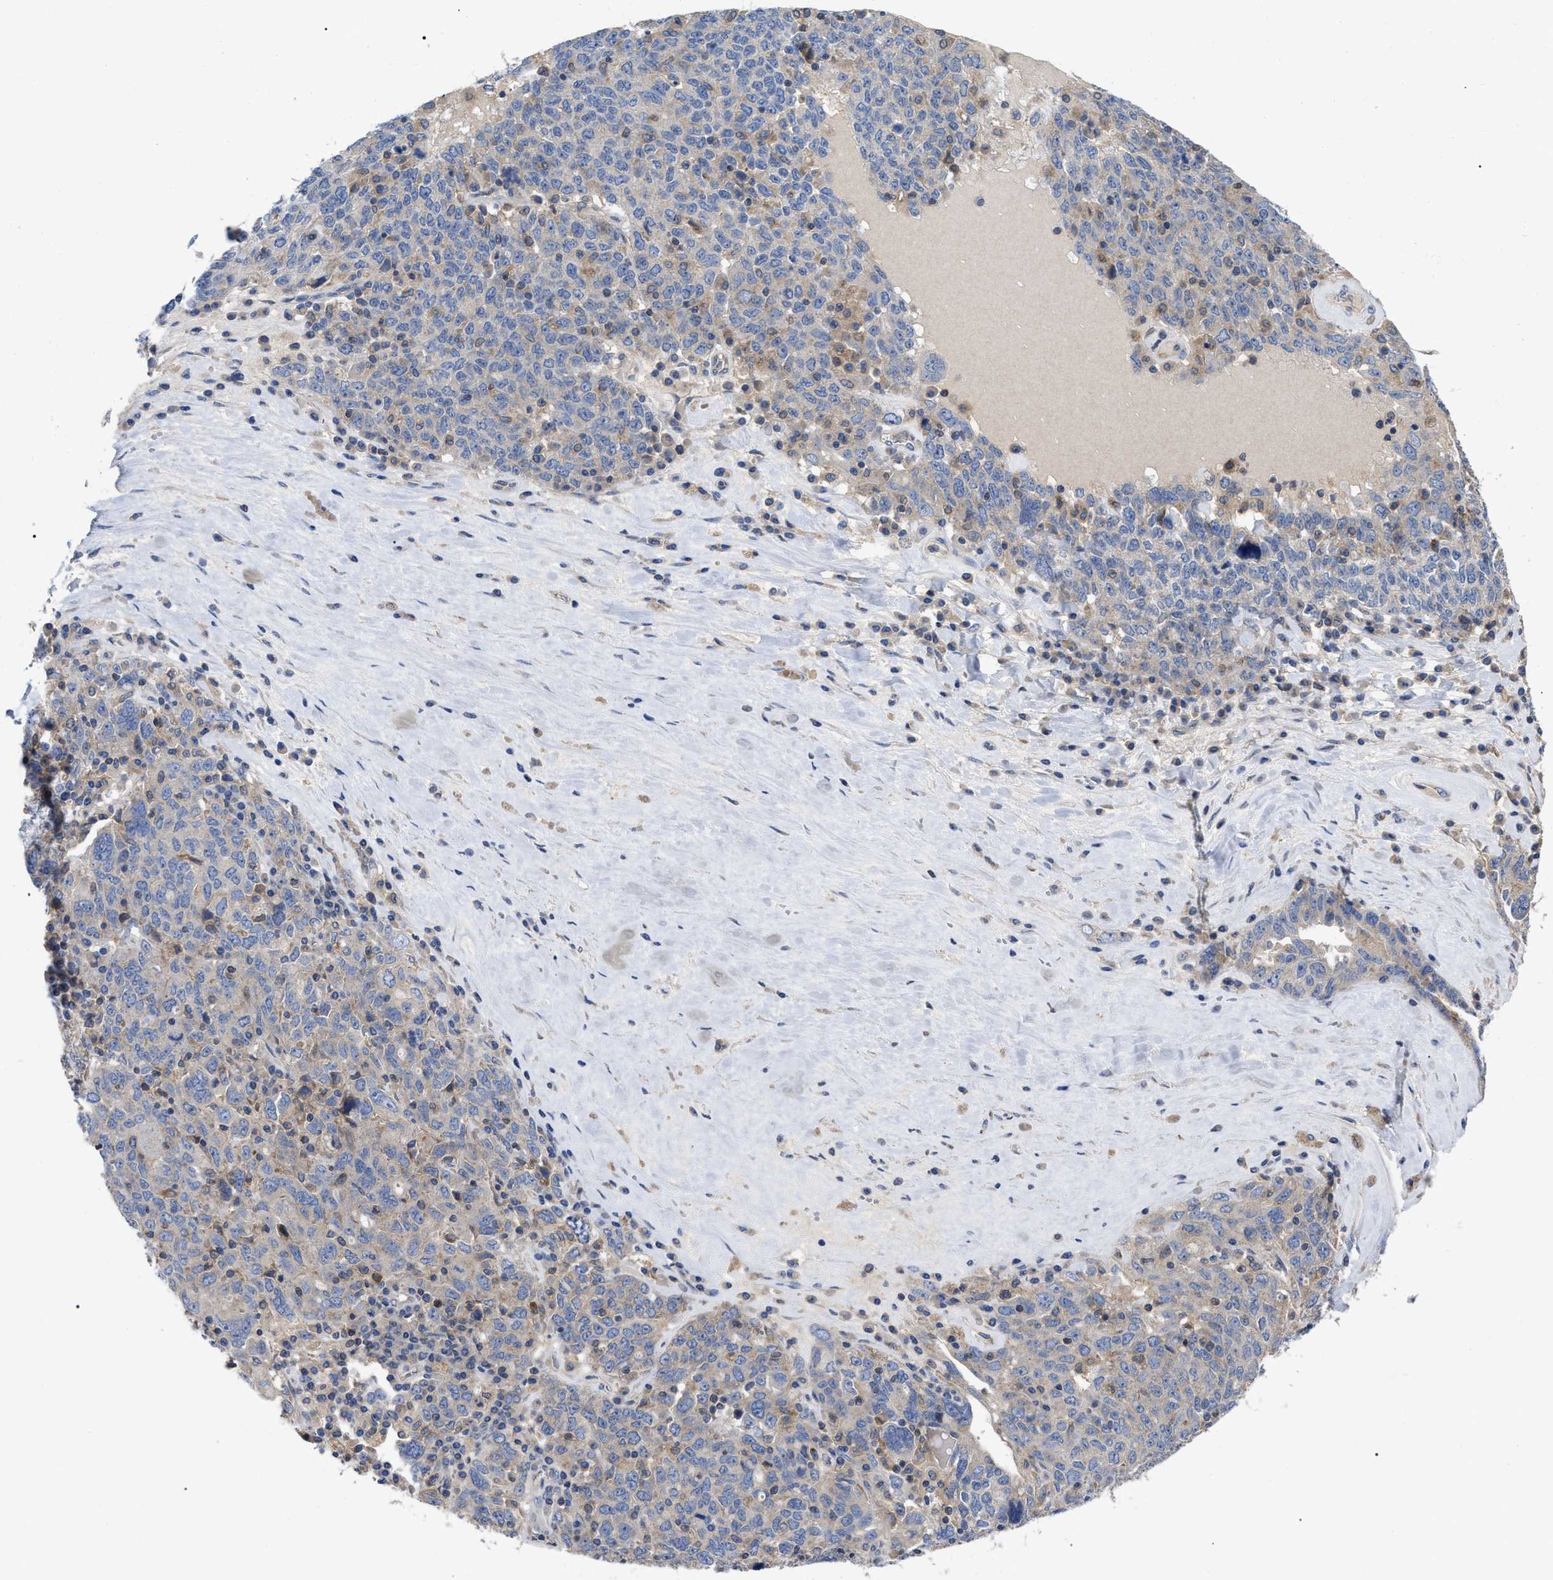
{"staining": {"intensity": "negative", "quantity": "none", "location": "none"}, "tissue": "ovarian cancer", "cell_type": "Tumor cells", "image_type": "cancer", "snomed": [{"axis": "morphology", "description": "Carcinoma, endometroid"}, {"axis": "topography", "description": "Ovary"}], "caption": "An immunohistochemistry image of ovarian cancer is shown. There is no staining in tumor cells of ovarian cancer.", "gene": "RAP1GDS1", "patient": {"sex": "female", "age": 62}}